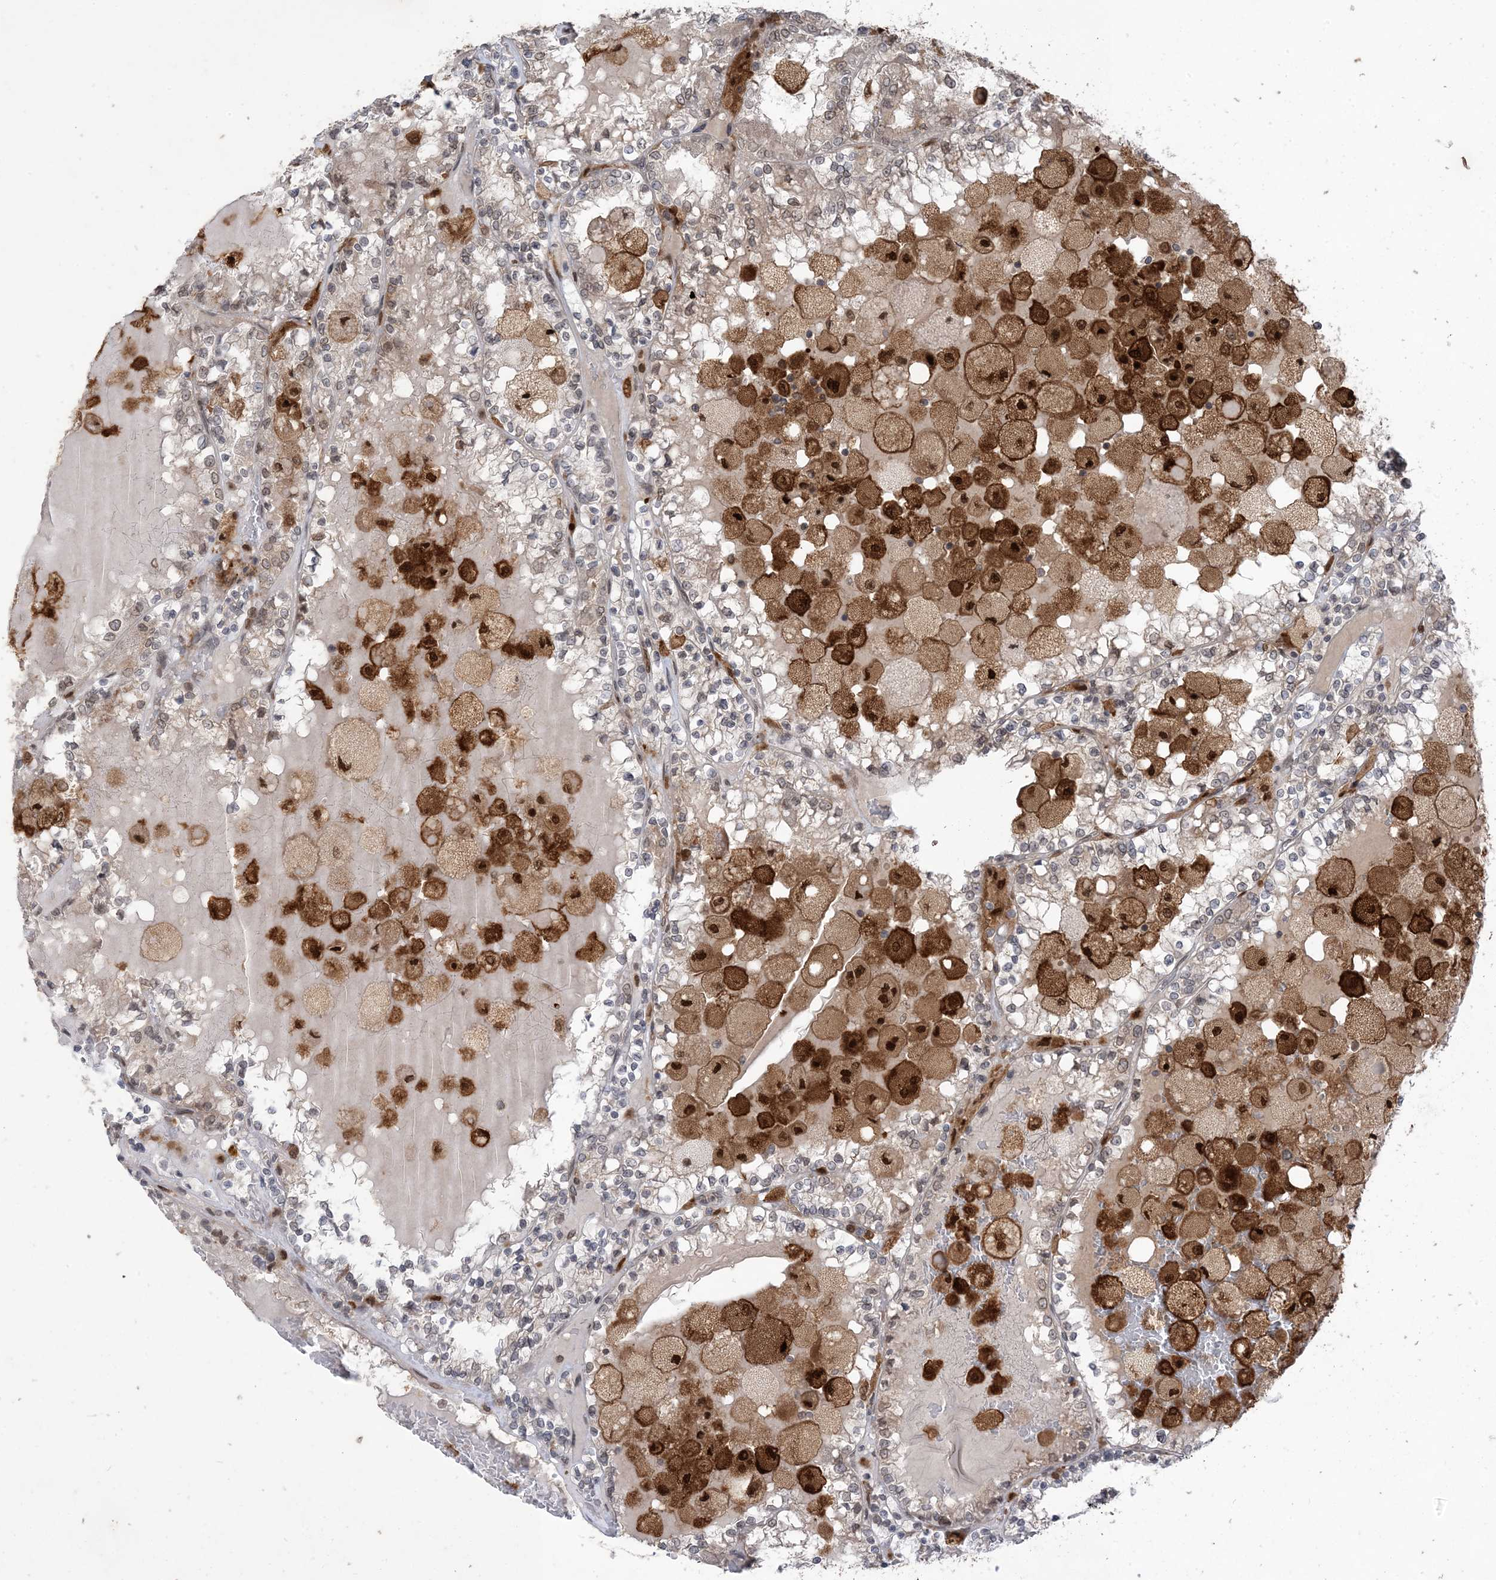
{"staining": {"intensity": "weak", "quantity": "<25%", "location": "cytoplasmic/membranous,nuclear"}, "tissue": "renal cancer", "cell_type": "Tumor cells", "image_type": "cancer", "snomed": [{"axis": "morphology", "description": "Adenocarcinoma, NOS"}, {"axis": "topography", "description": "Kidney"}], "caption": "High power microscopy histopathology image of an immunohistochemistry histopathology image of renal adenocarcinoma, revealing no significant expression in tumor cells.", "gene": "NAGK", "patient": {"sex": "female", "age": 56}}